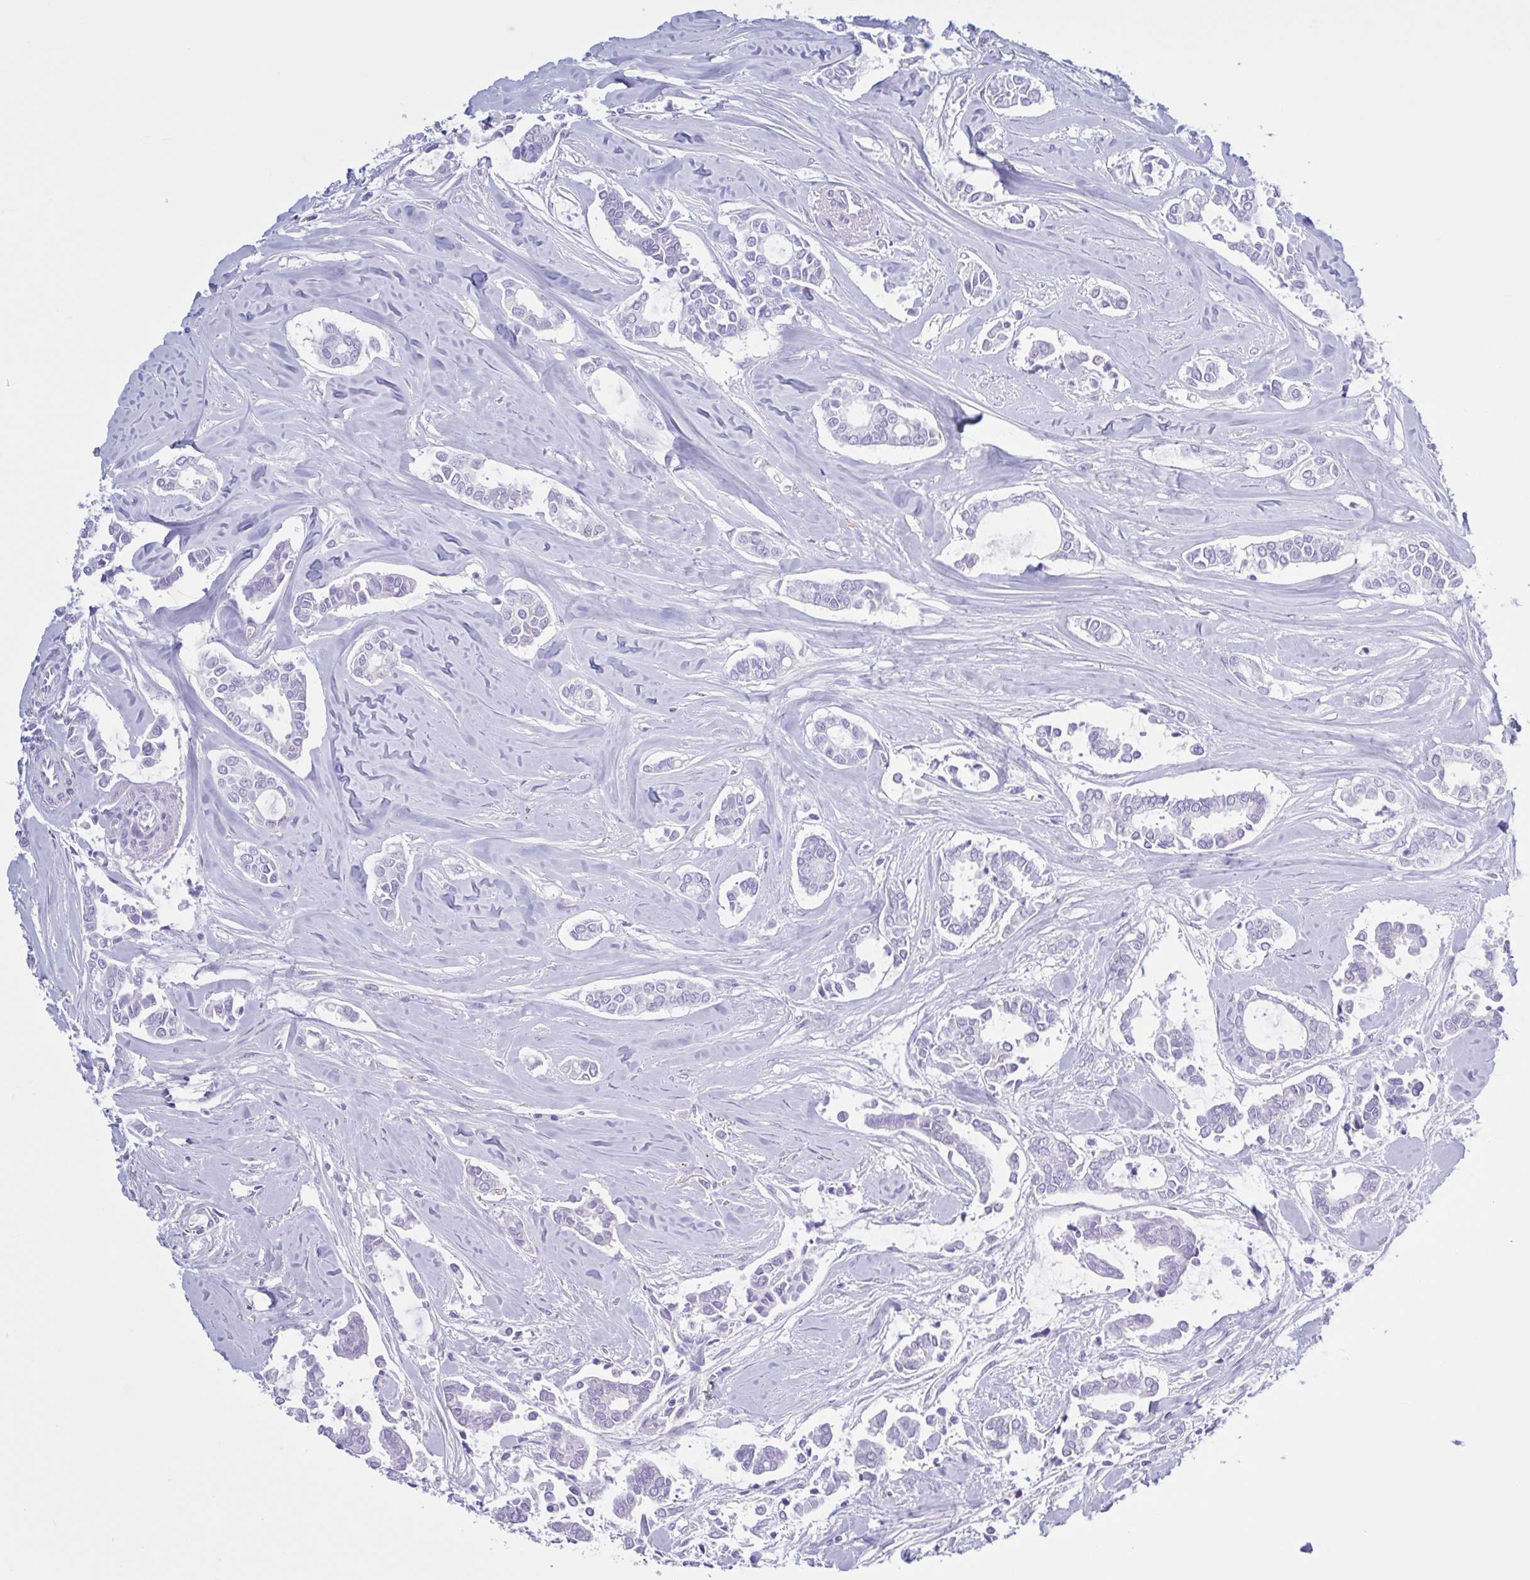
{"staining": {"intensity": "negative", "quantity": "none", "location": "none"}, "tissue": "breast cancer", "cell_type": "Tumor cells", "image_type": "cancer", "snomed": [{"axis": "morphology", "description": "Duct carcinoma"}, {"axis": "topography", "description": "Breast"}], "caption": "Tumor cells are negative for protein expression in human breast infiltrating ductal carcinoma.", "gene": "LARGE2", "patient": {"sex": "female", "age": 84}}